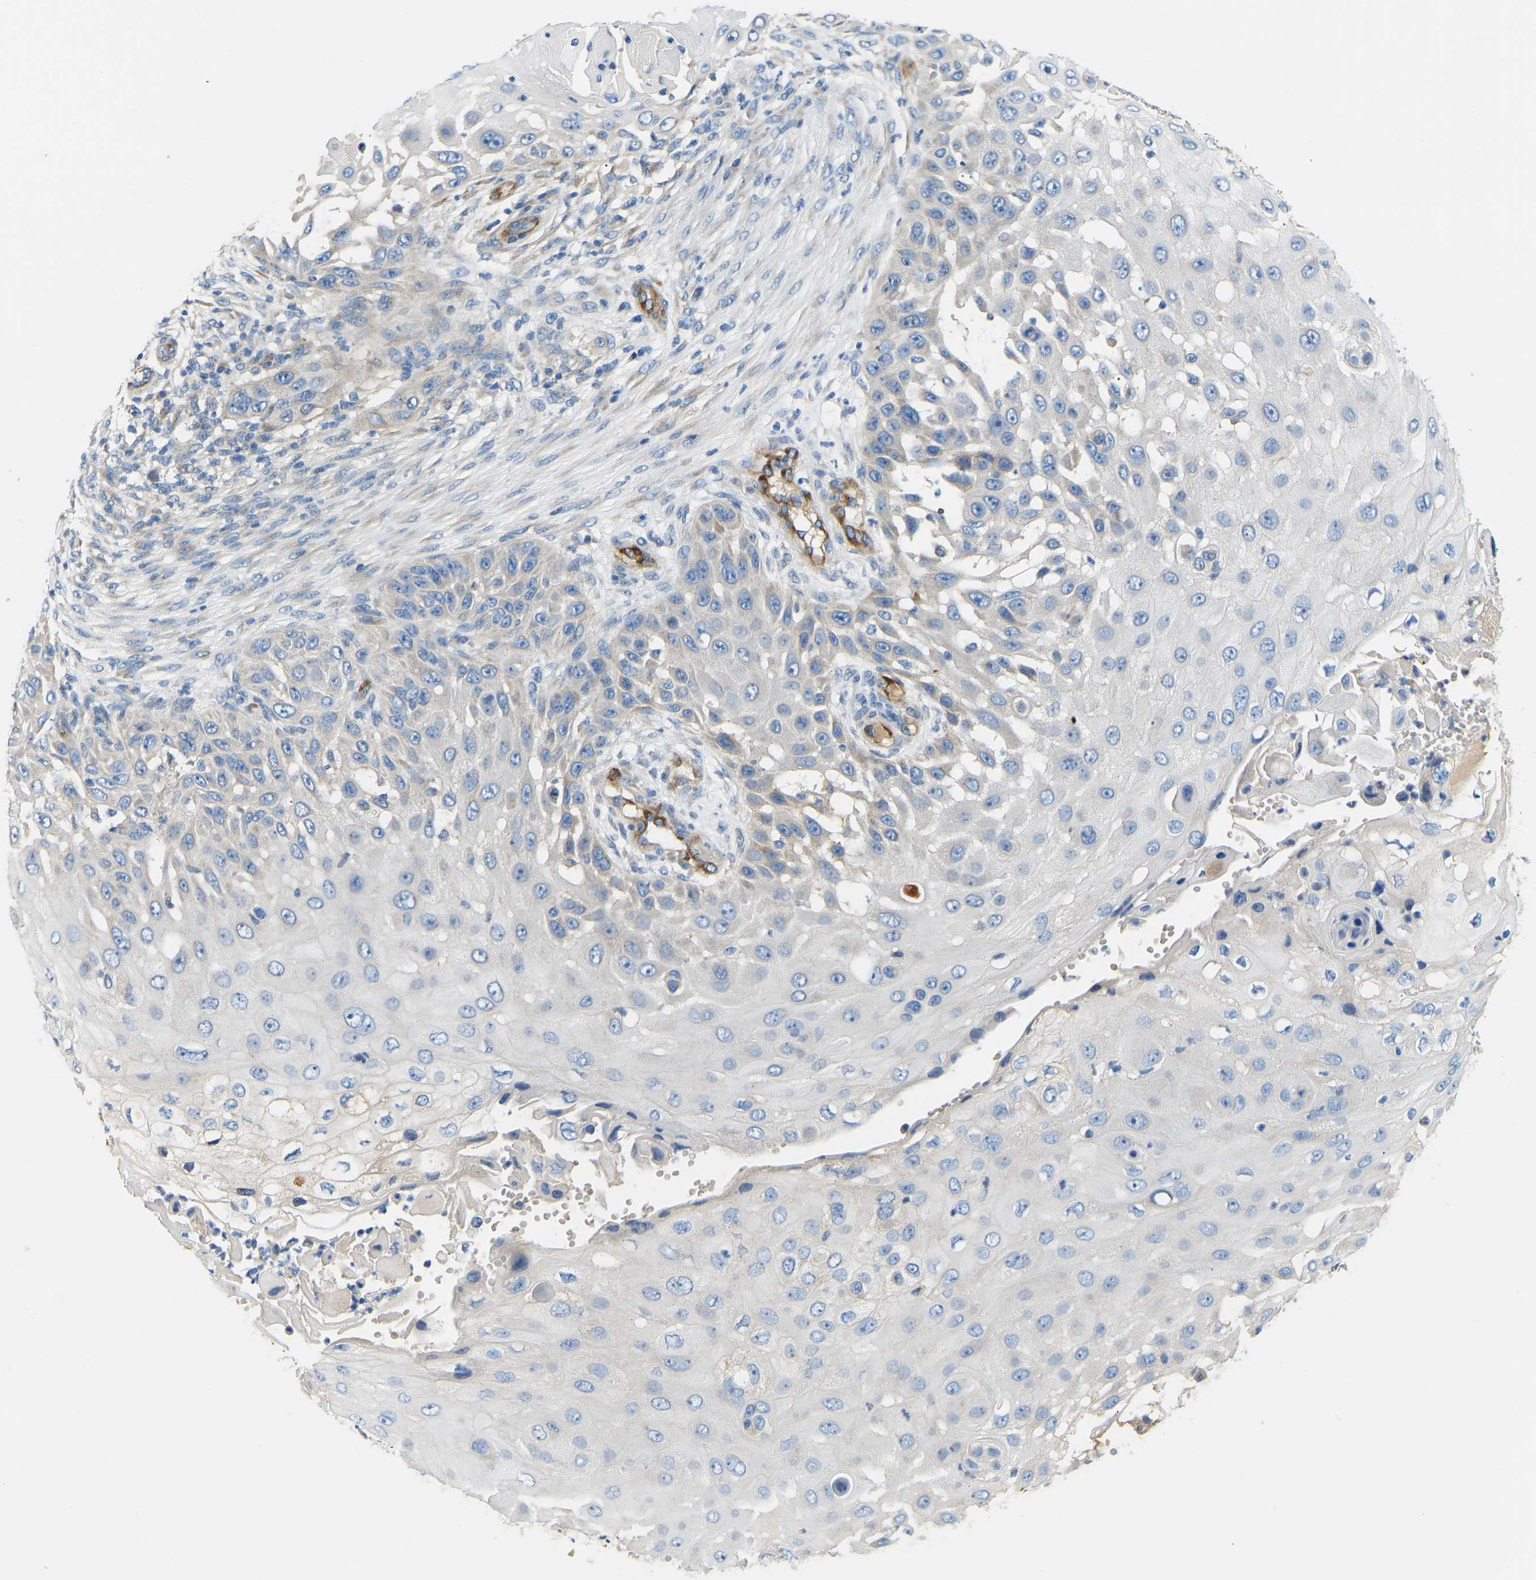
{"staining": {"intensity": "negative", "quantity": "none", "location": "none"}, "tissue": "skin cancer", "cell_type": "Tumor cells", "image_type": "cancer", "snomed": [{"axis": "morphology", "description": "Squamous cell carcinoma, NOS"}, {"axis": "topography", "description": "Skin"}], "caption": "High magnification brightfield microscopy of skin squamous cell carcinoma stained with DAB (3,3'-diaminobenzidine) (brown) and counterstained with hematoxylin (blue): tumor cells show no significant positivity.", "gene": "COL15A1", "patient": {"sex": "female", "age": 44}}